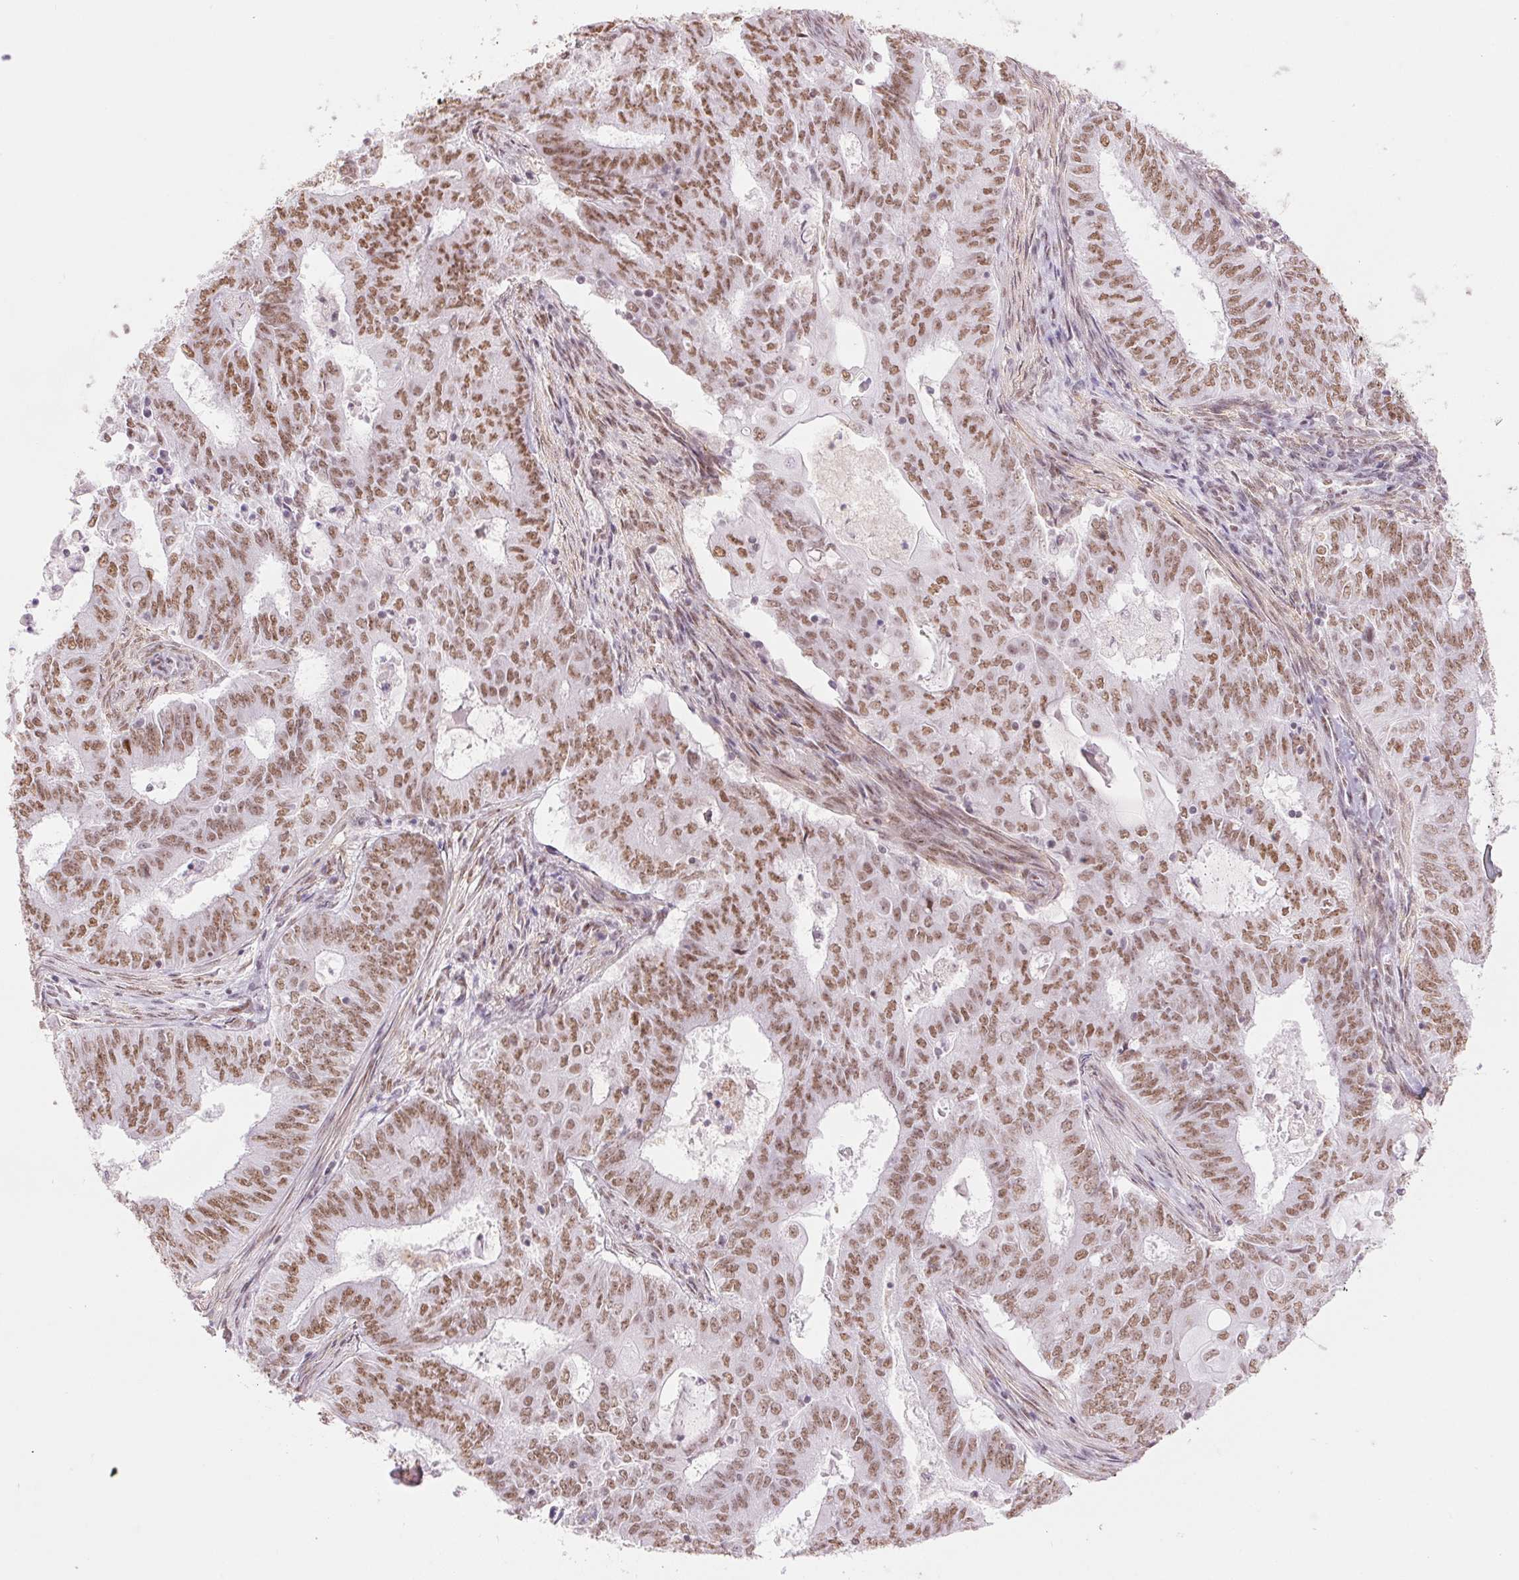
{"staining": {"intensity": "moderate", "quantity": ">75%", "location": "nuclear"}, "tissue": "endometrial cancer", "cell_type": "Tumor cells", "image_type": "cancer", "snomed": [{"axis": "morphology", "description": "Adenocarcinoma, NOS"}, {"axis": "topography", "description": "Endometrium"}], "caption": "Approximately >75% of tumor cells in human endometrial adenocarcinoma exhibit moderate nuclear protein positivity as visualized by brown immunohistochemical staining.", "gene": "ZFR2", "patient": {"sex": "female", "age": 62}}